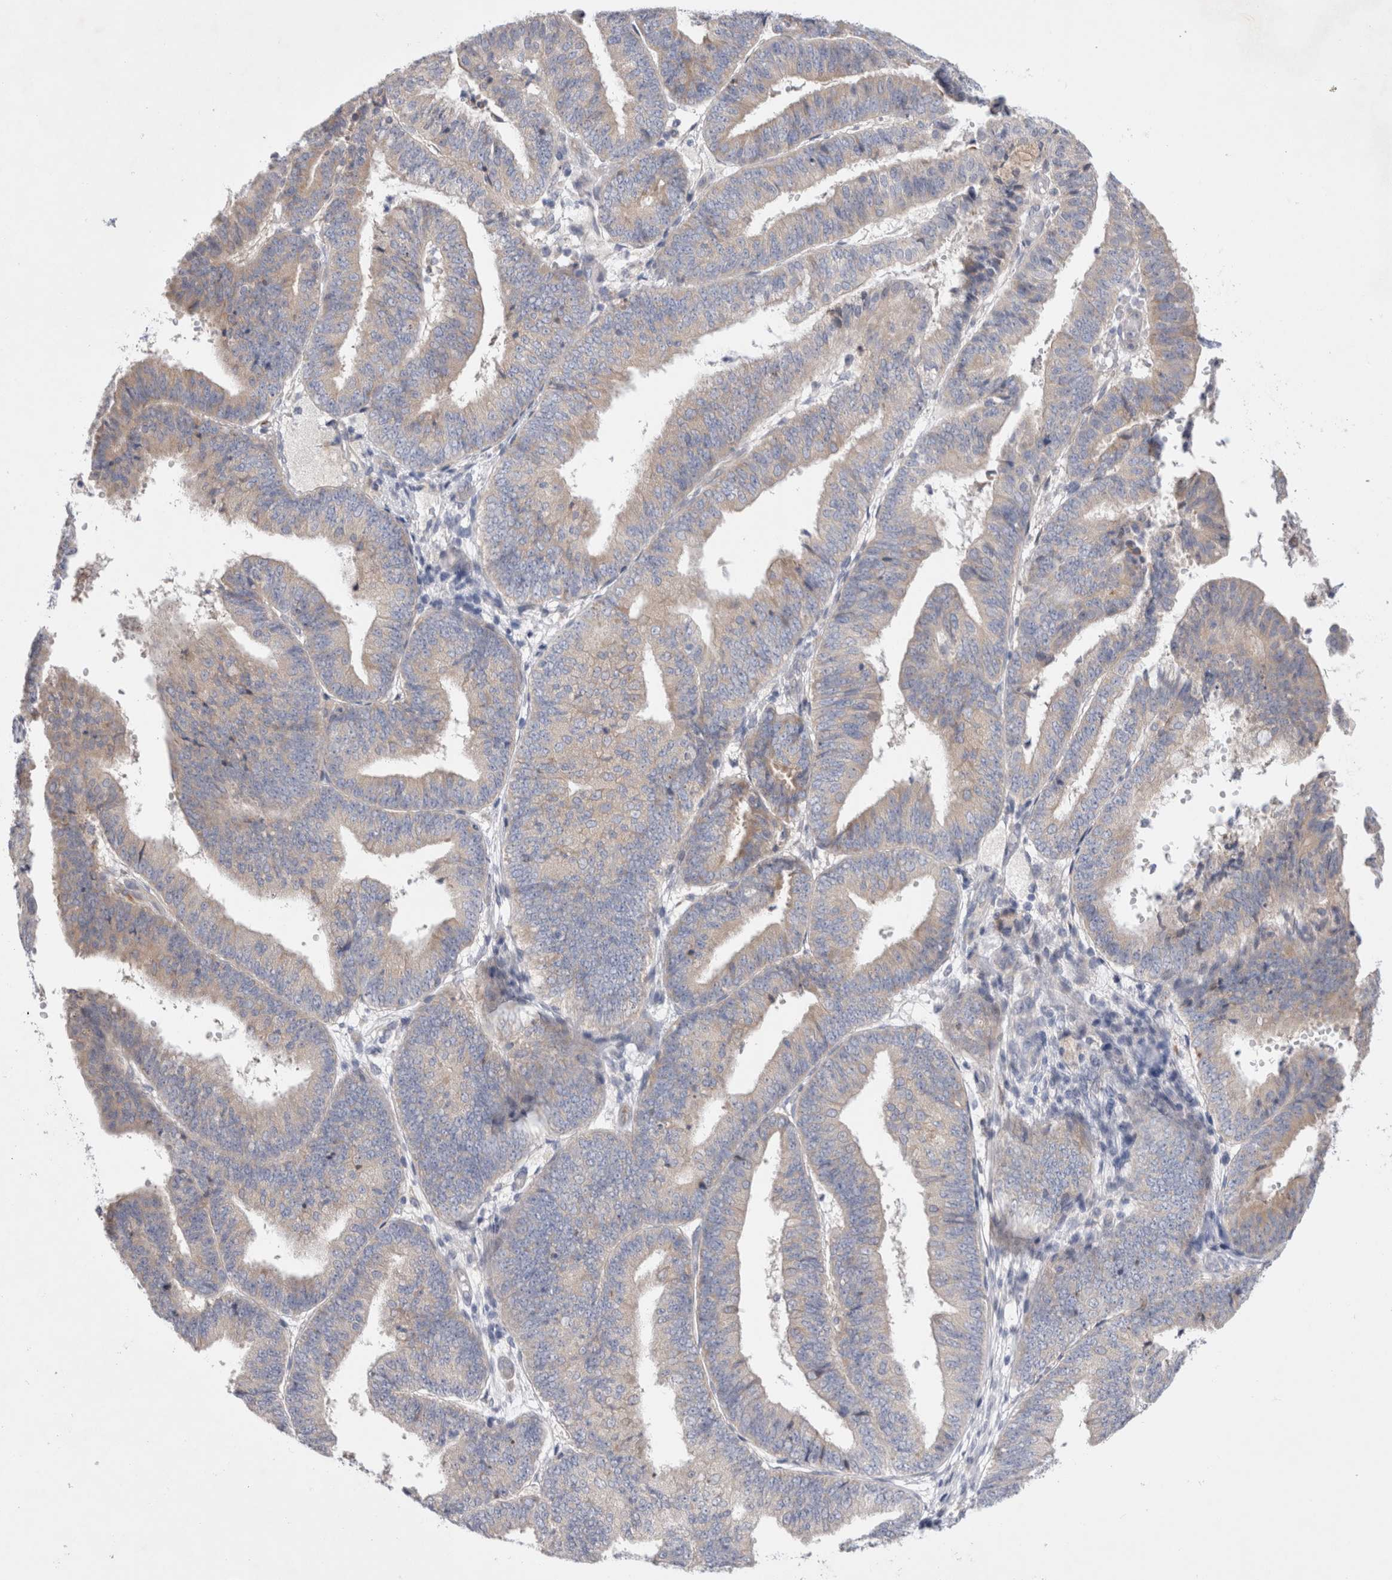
{"staining": {"intensity": "weak", "quantity": "25%-75%", "location": "cytoplasmic/membranous"}, "tissue": "endometrial cancer", "cell_type": "Tumor cells", "image_type": "cancer", "snomed": [{"axis": "morphology", "description": "Adenocarcinoma, NOS"}, {"axis": "topography", "description": "Endometrium"}], "caption": "Brown immunohistochemical staining in human adenocarcinoma (endometrial) displays weak cytoplasmic/membranous expression in about 25%-75% of tumor cells.", "gene": "RBM12B", "patient": {"sex": "female", "age": 63}}